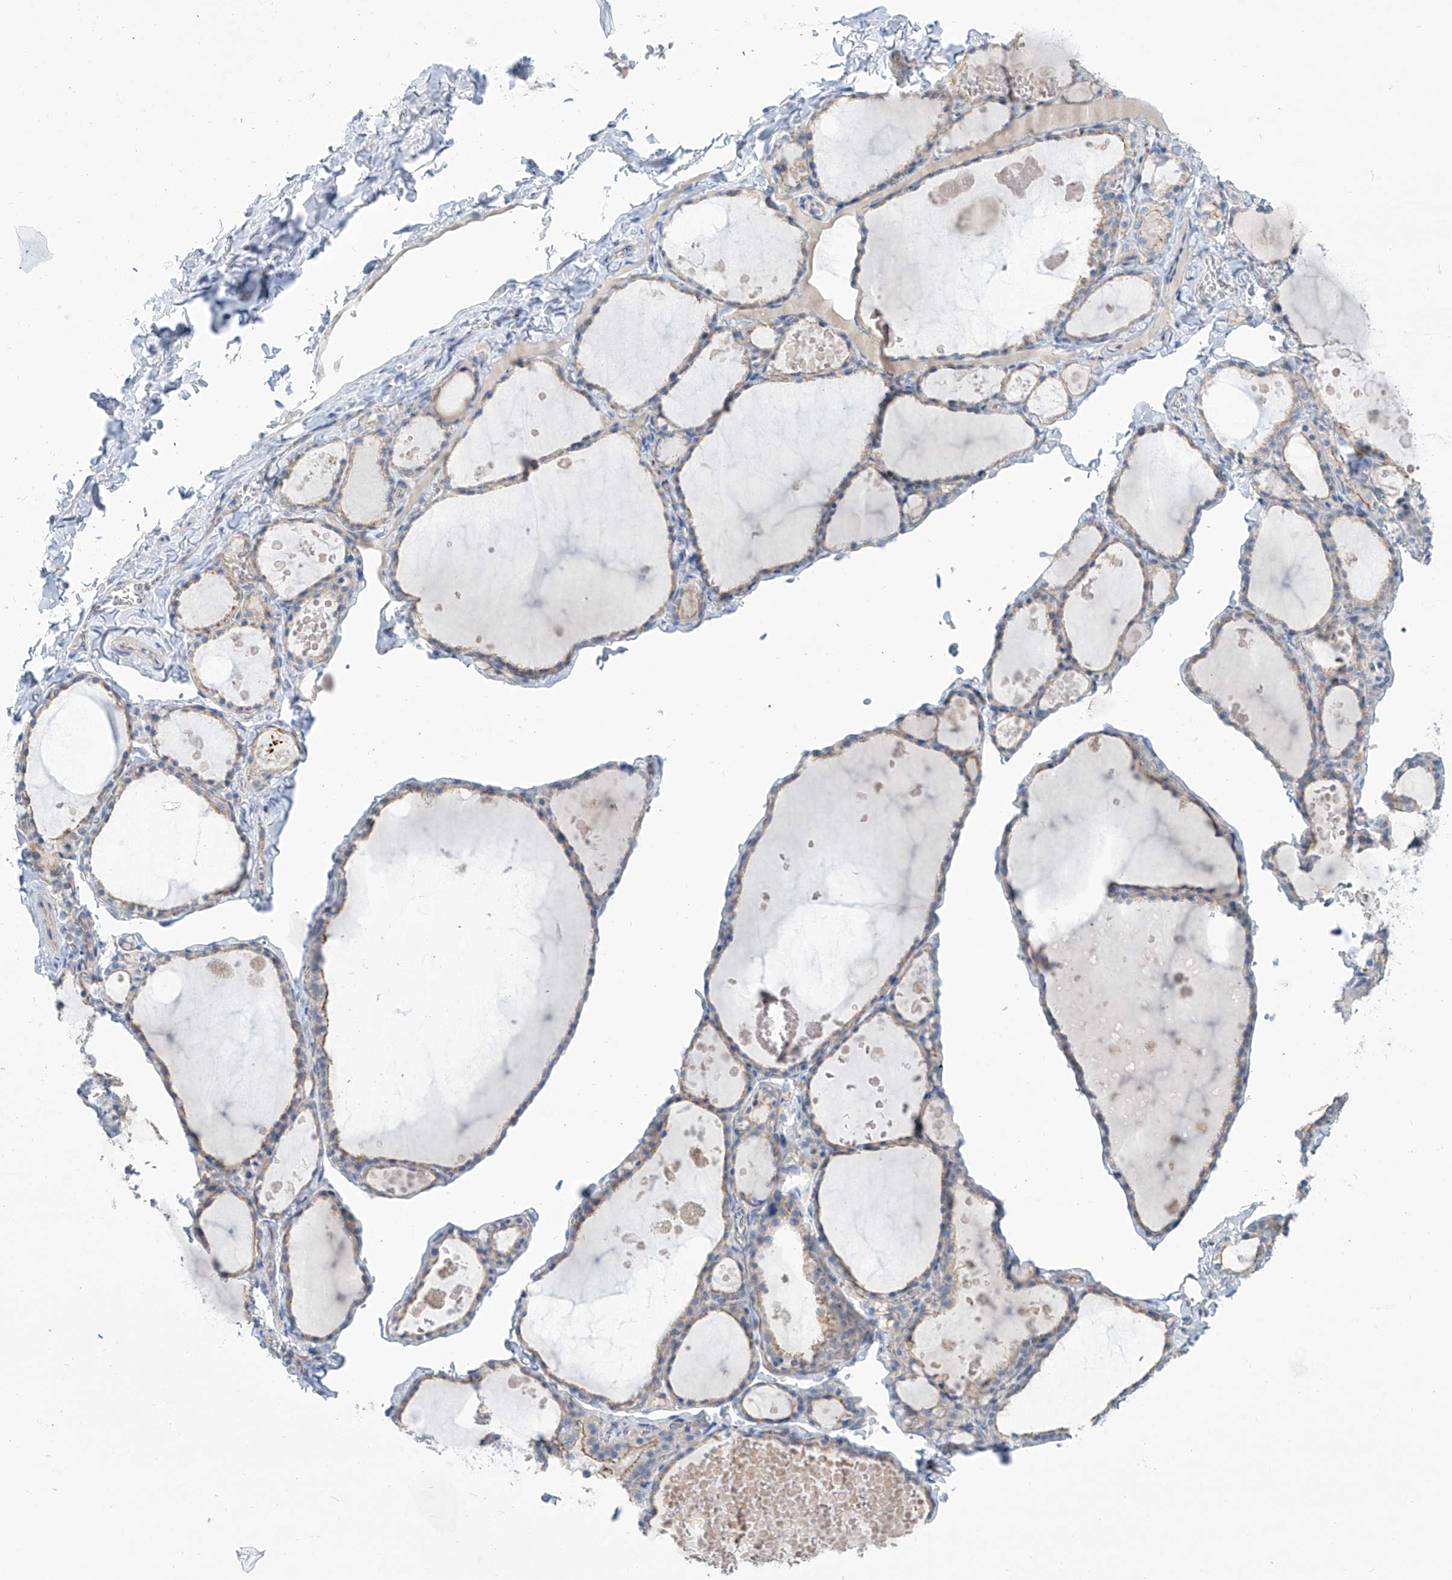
{"staining": {"intensity": "weak", "quantity": "<25%", "location": "cytoplasmic/membranous"}, "tissue": "thyroid gland", "cell_type": "Glandular cells", "image_type": "normal", "snomed": [{"axis": "morphology", "description": "Normal tissue, NOS"}, {"axis": "topography", "description": "Thyroid gland"}], "caption": "An IHC photomicrograph of benign thyroid gland is shown. There is no staining in glandular cells of thyroid gland. (Immunohistochemistry, brightfield microscopy, high magnification).", "gene": "TMEM209", "patient": {"sex": "male", "age": 56}}